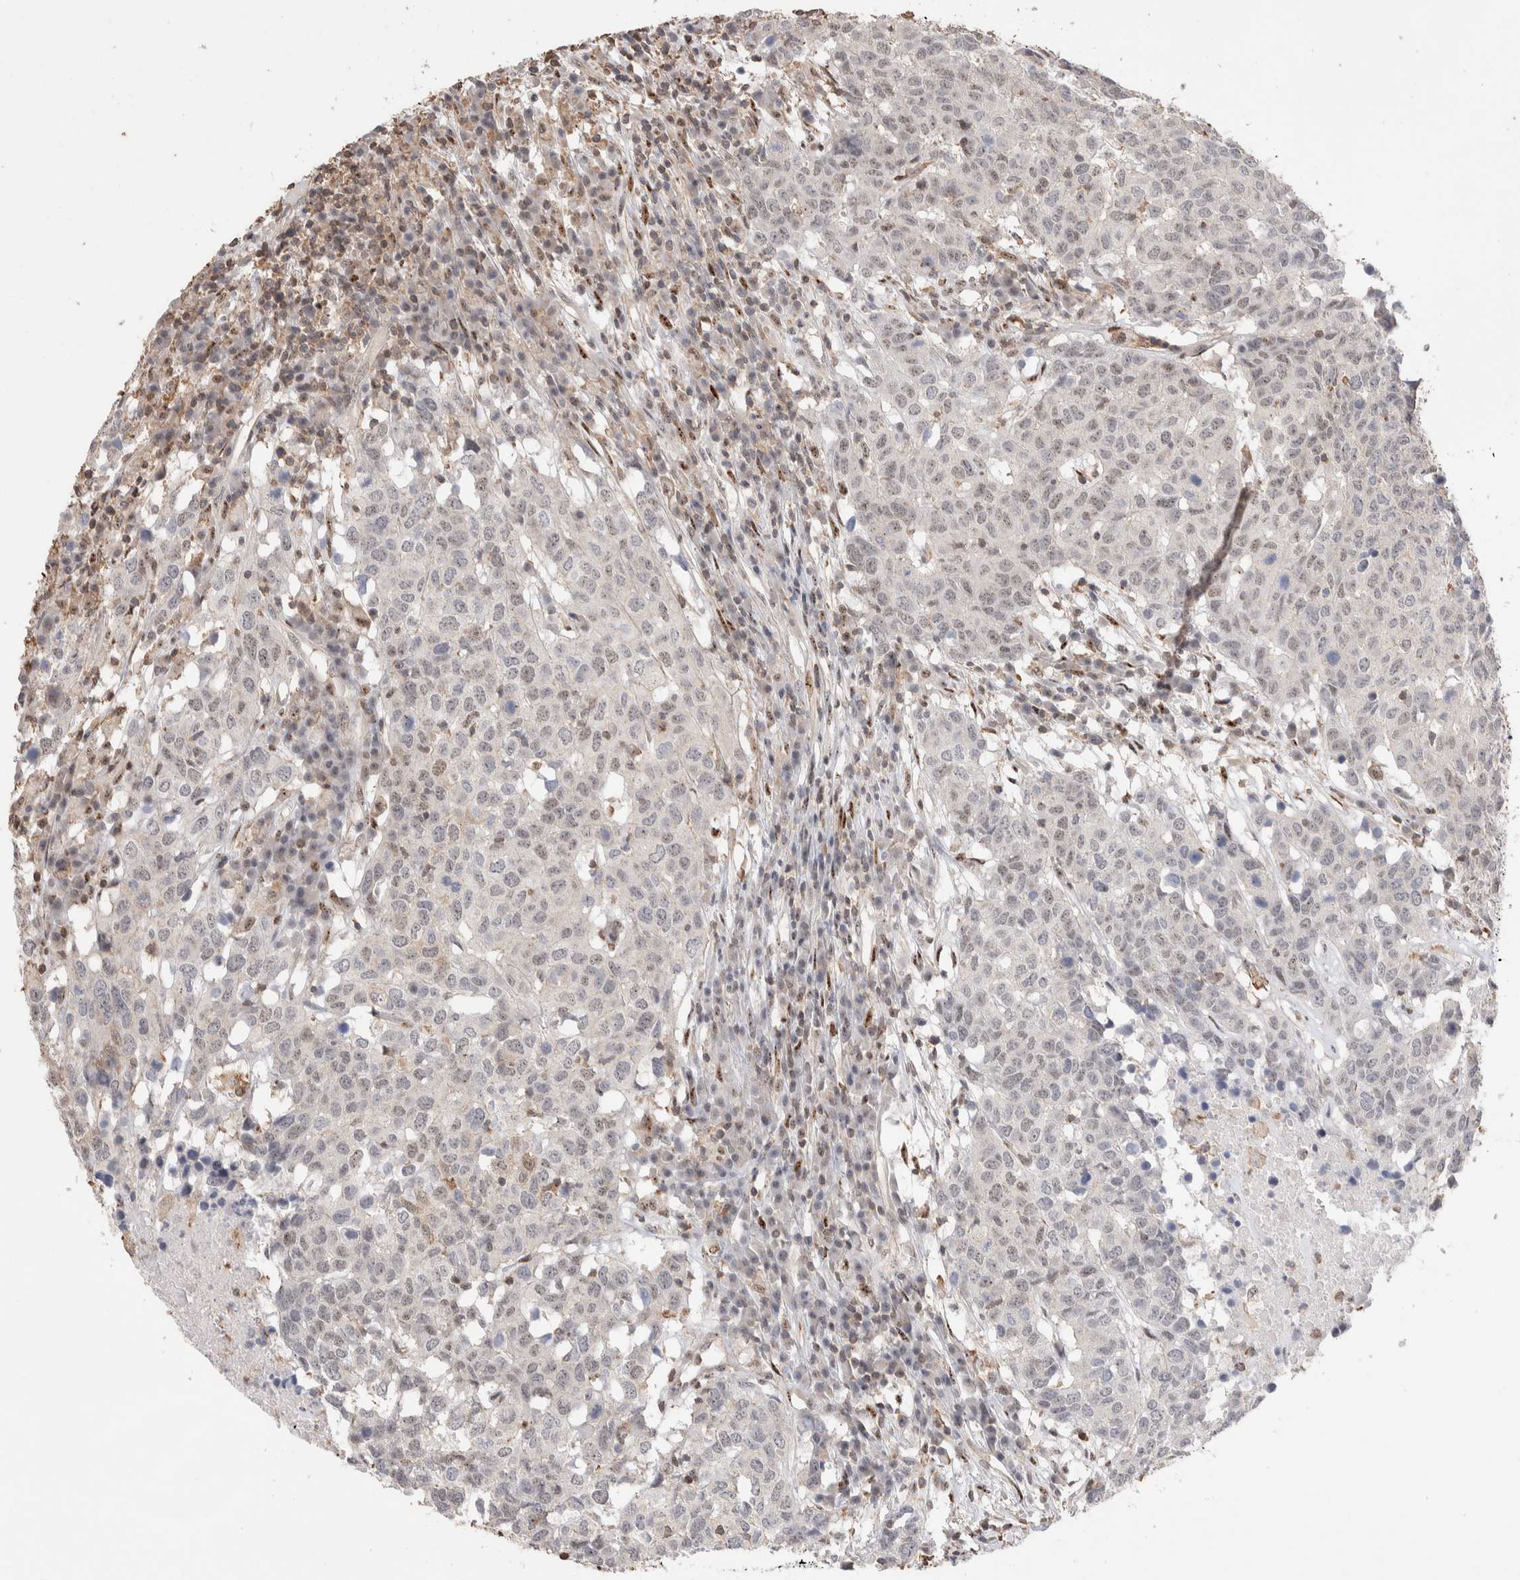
{"staining": {"intensity": "weak", "quantity": "<25%", "location": "nuclear"}, "tissue": "head and neck cancer", "cell_type": "Tumor cells", "image_type": "cancer", "snomed": [{"axis": "morphology", "description": "Squamous cell carcinoma, NOS"}, {"axis": "topography", "description": "Head-Neck"}], "caption": "Head and neck squamous cell carcinoma was stained to show a protein in brown. There is no significant positivity in tumor cells. Brightfield microscopy of IHC stained with DAB (brown) and hematoxylin (blue), captured at high magnification.", "gene": "ZNF704", "patient": {"sex": "male", "age": 66}}